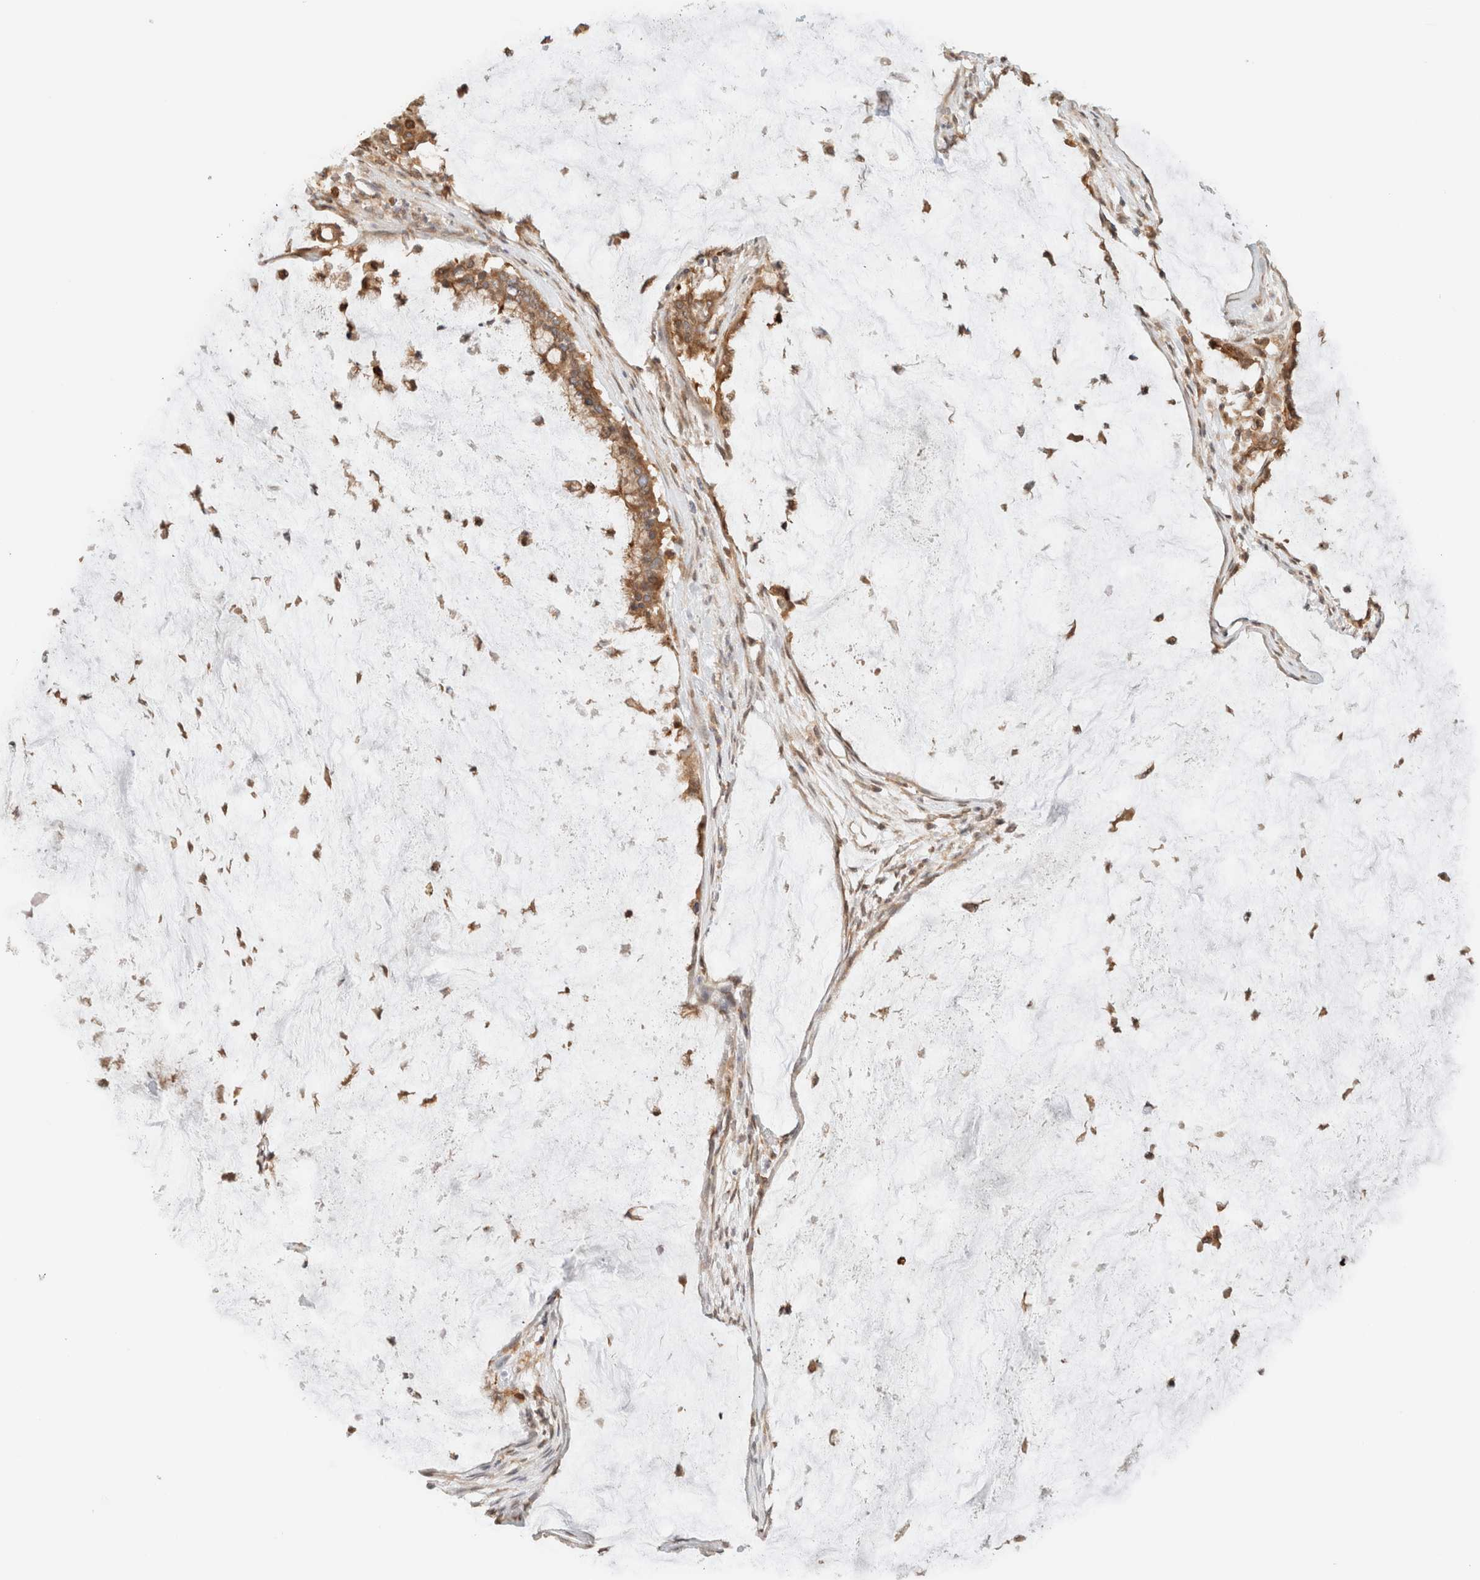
{"staining": {"intensity": "moderate", "quantity": ">75%", "location": "cytoplasmic/membranous"}, "tissue": "pancreatic cancer", "cell_type": "Tumor cells", "image_type": "cancer", "snomed": [{"axis": "morphology", "description": "Adenocarcinoma, NOS"}, {"axis": "topography", "description": "Pancreas"}], "caption": "A medium amount of moderate cytoplasmic/membranous staining is identified in approximately >75% of tumor cells in pancreatic cancer (adenocarcinoma) tissue.", "gene": "ARFGEF2", "patient": {"sex": "male", "age": 41}}